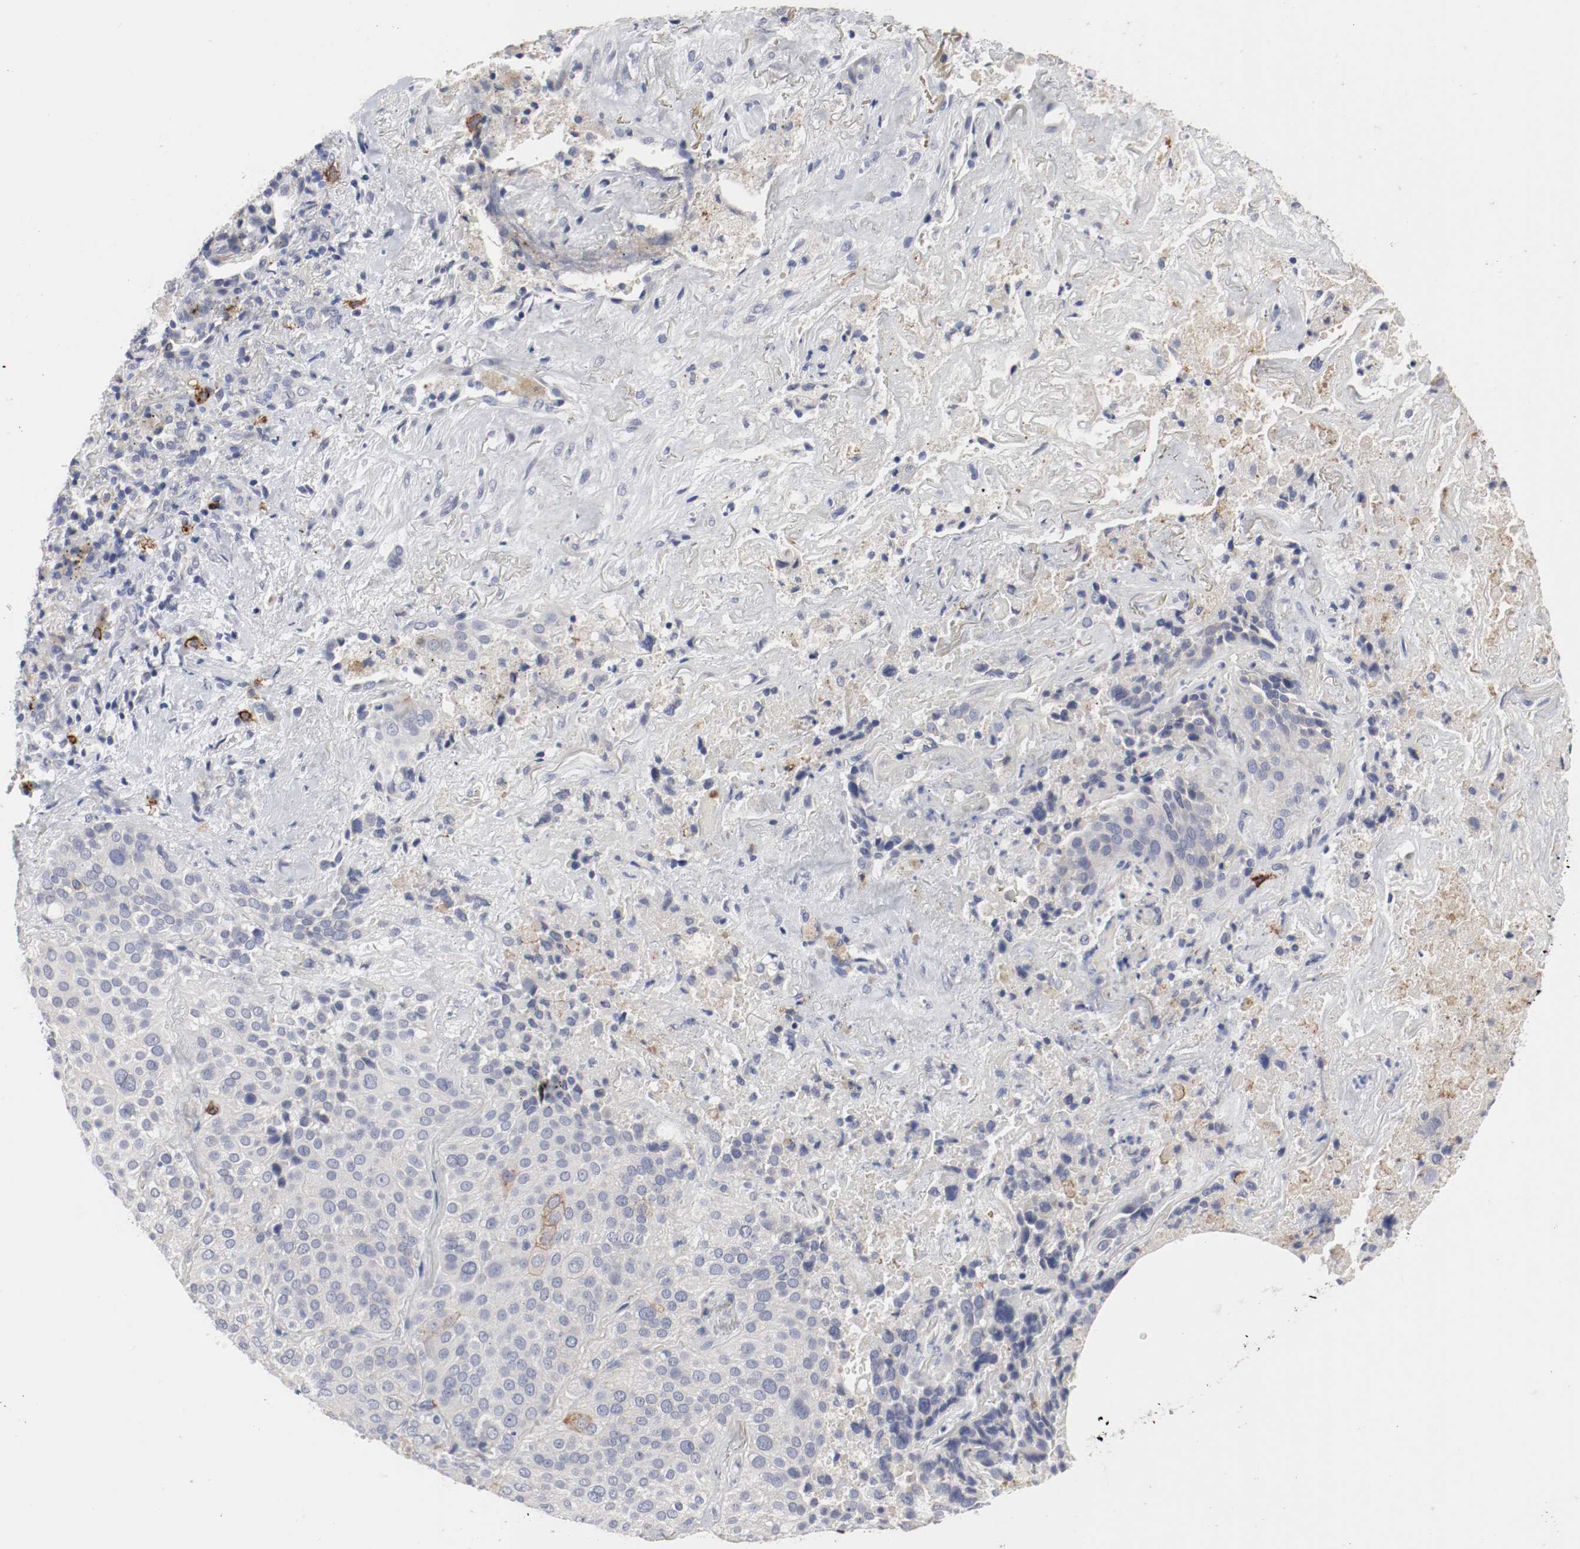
{"staining": {"intensity": "negative", "quantity": "none", "location": "none"}, "tissue": "lung cancer", "cell_type": "Tumor cells", "image_type": "cancer", "snomed": [{"axis": "morphology", "description": "Squamous cell carcinoma, NOS"}, {"axis": "topography", "description": "Lung"}], "caption": "DAB immunohistochemical staining of human lung cancer shows no significant positivity in tumor cells.", "gene": "KIT", "patient": {"sex": "male", "age": 54}}